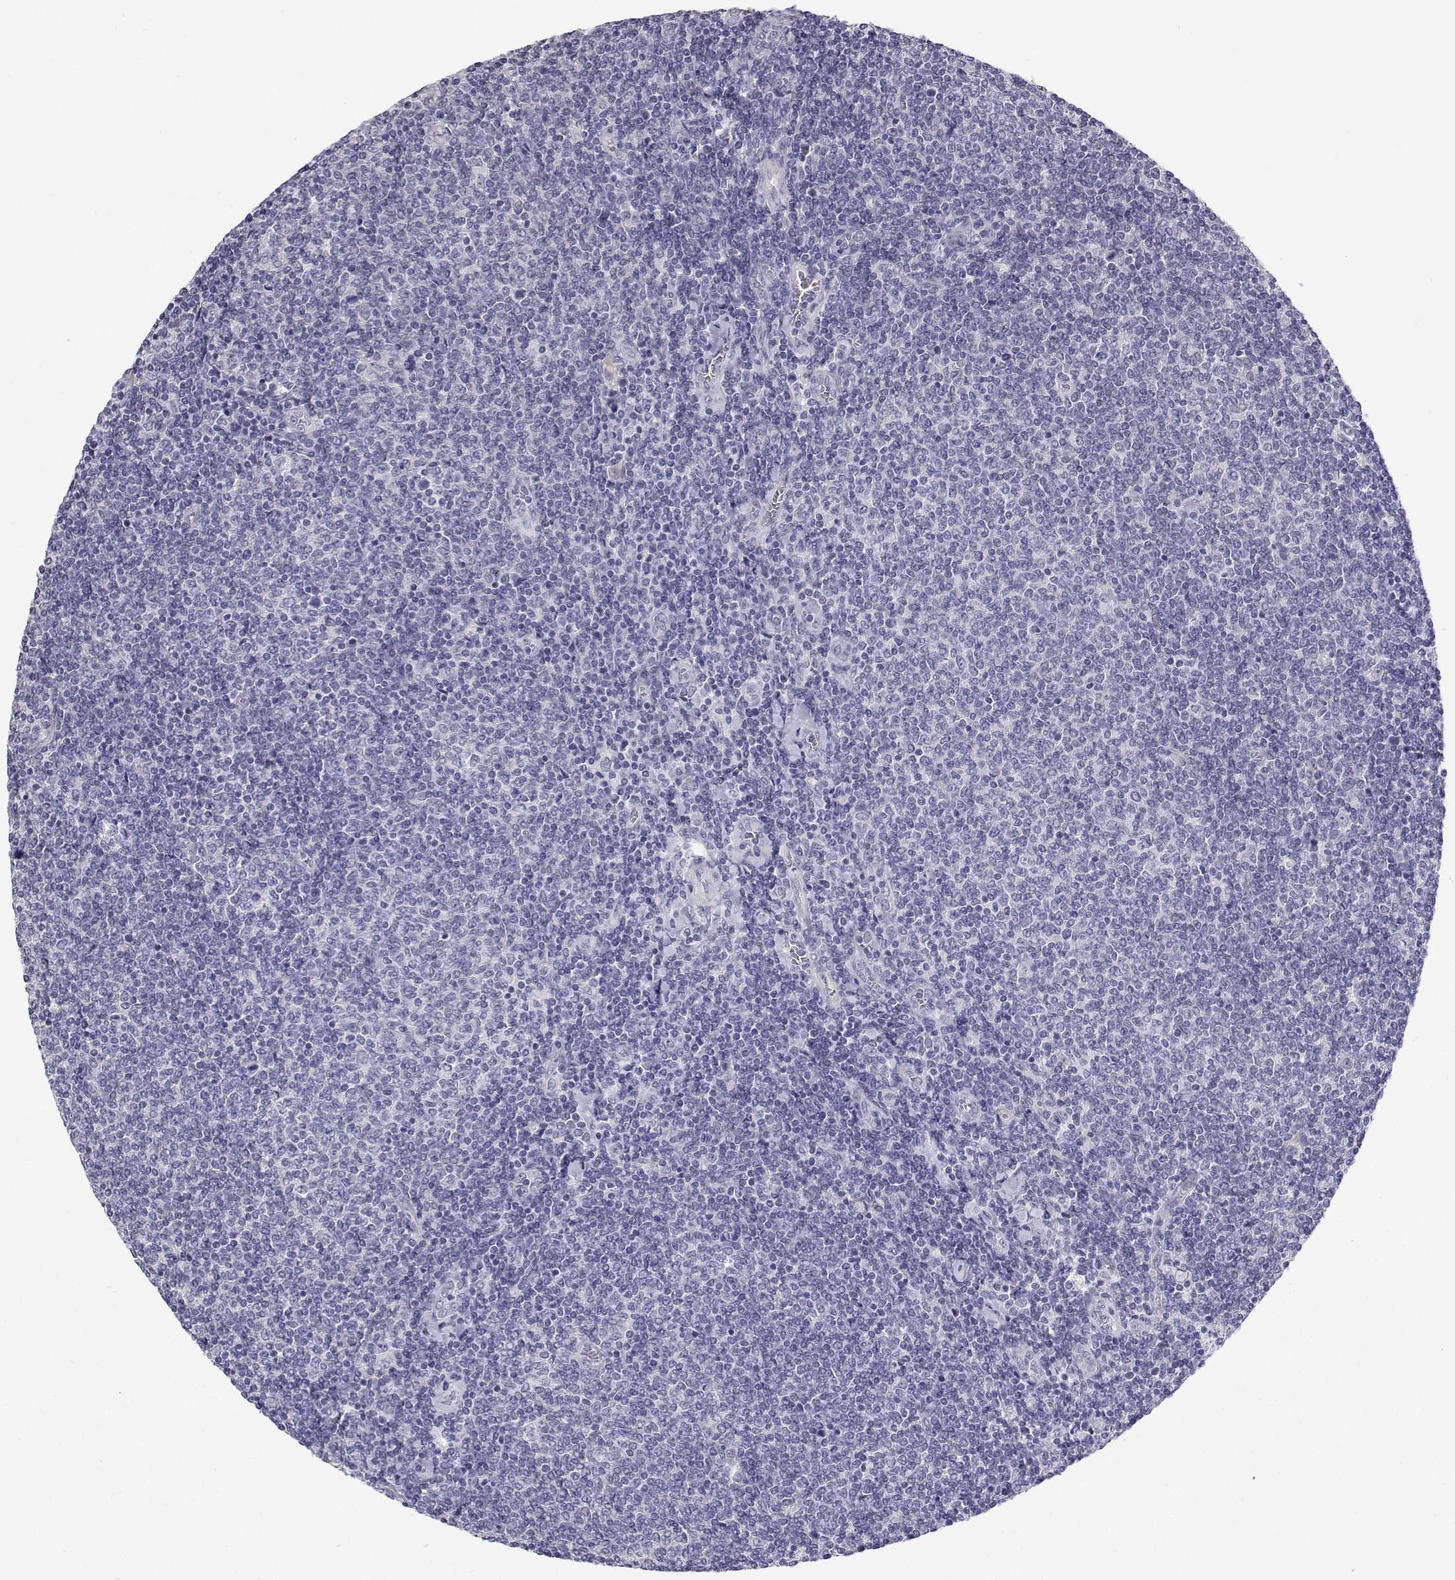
{"staining": {"intensity": "negative", "quantity": "none", "location": "none"}, "tissue": "lymphoma", "cell_type": "Tumor cells", "image_type": "cancer", "snomed": [{"axis": "morphology", "description": "Malignant lymphoma, non-Hodgkin's type, Low grade"}, {"axis": "topography", "description": "Lymph node"}], "caption": "Tumor cells show no significant protein positivity in lymphoma.", "gene": "ANKRD65", "patient": {"sex": "male", "age": 52}}